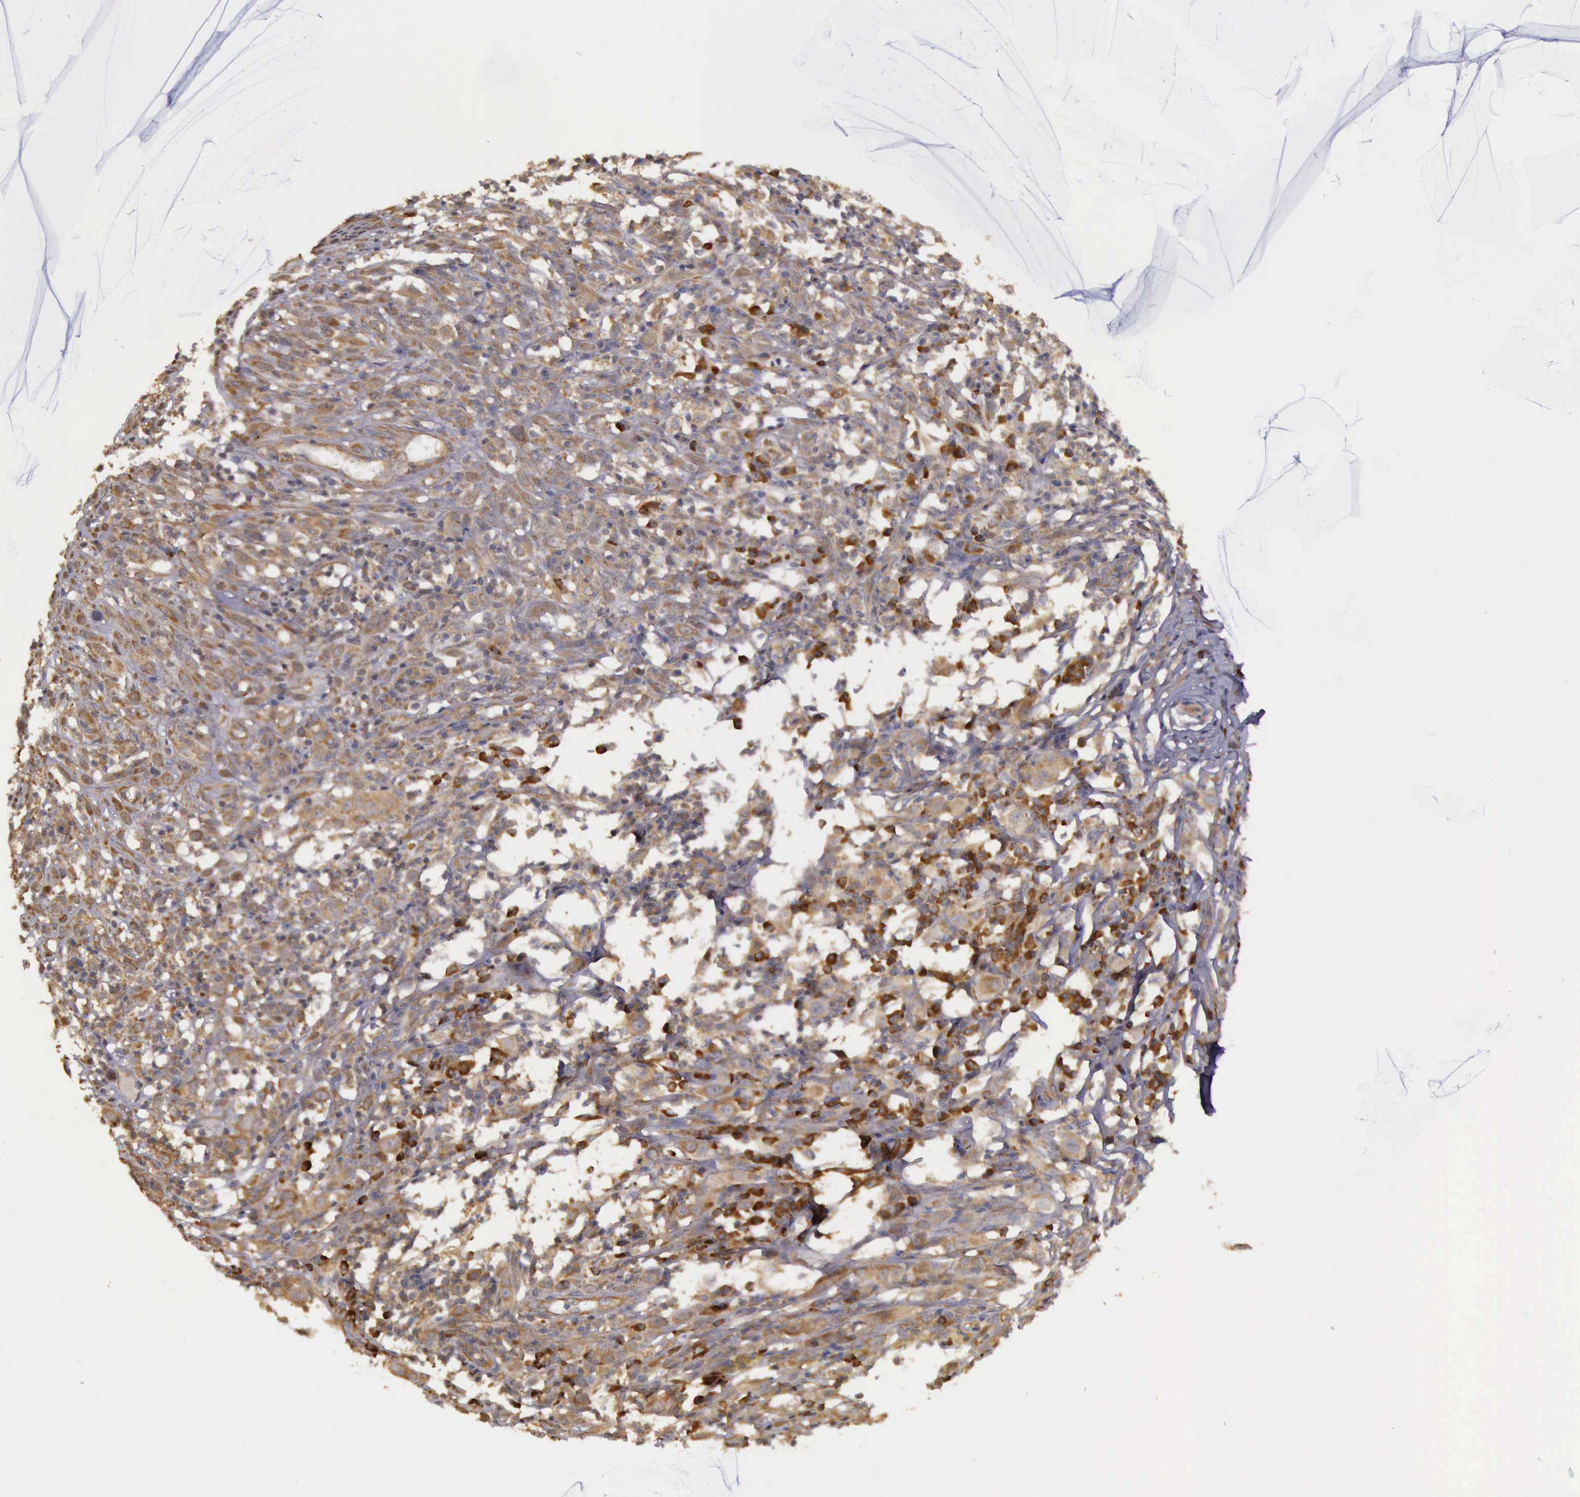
{"staining": {"intensity": "moderate", "quantity": ">75%", "location": "cytoplasmic/membranous"}, "tissue": "melanoma", "cell_type": "Tumor cells", "image_type": "cancer", "snomed": [{"axis": "morphology", "description": "Malignant melanoma, NOS"}, {"axis": "topography", "description": "Skin"}], "caption": "Malignant melanoma stained with immunohistochemistry (IHC) reveals moderate cytoplasmic/membranous positivity in about >75% of tumor cells.", "gene": "EIF5", "patient": {"sex": "female", "age": 52}}